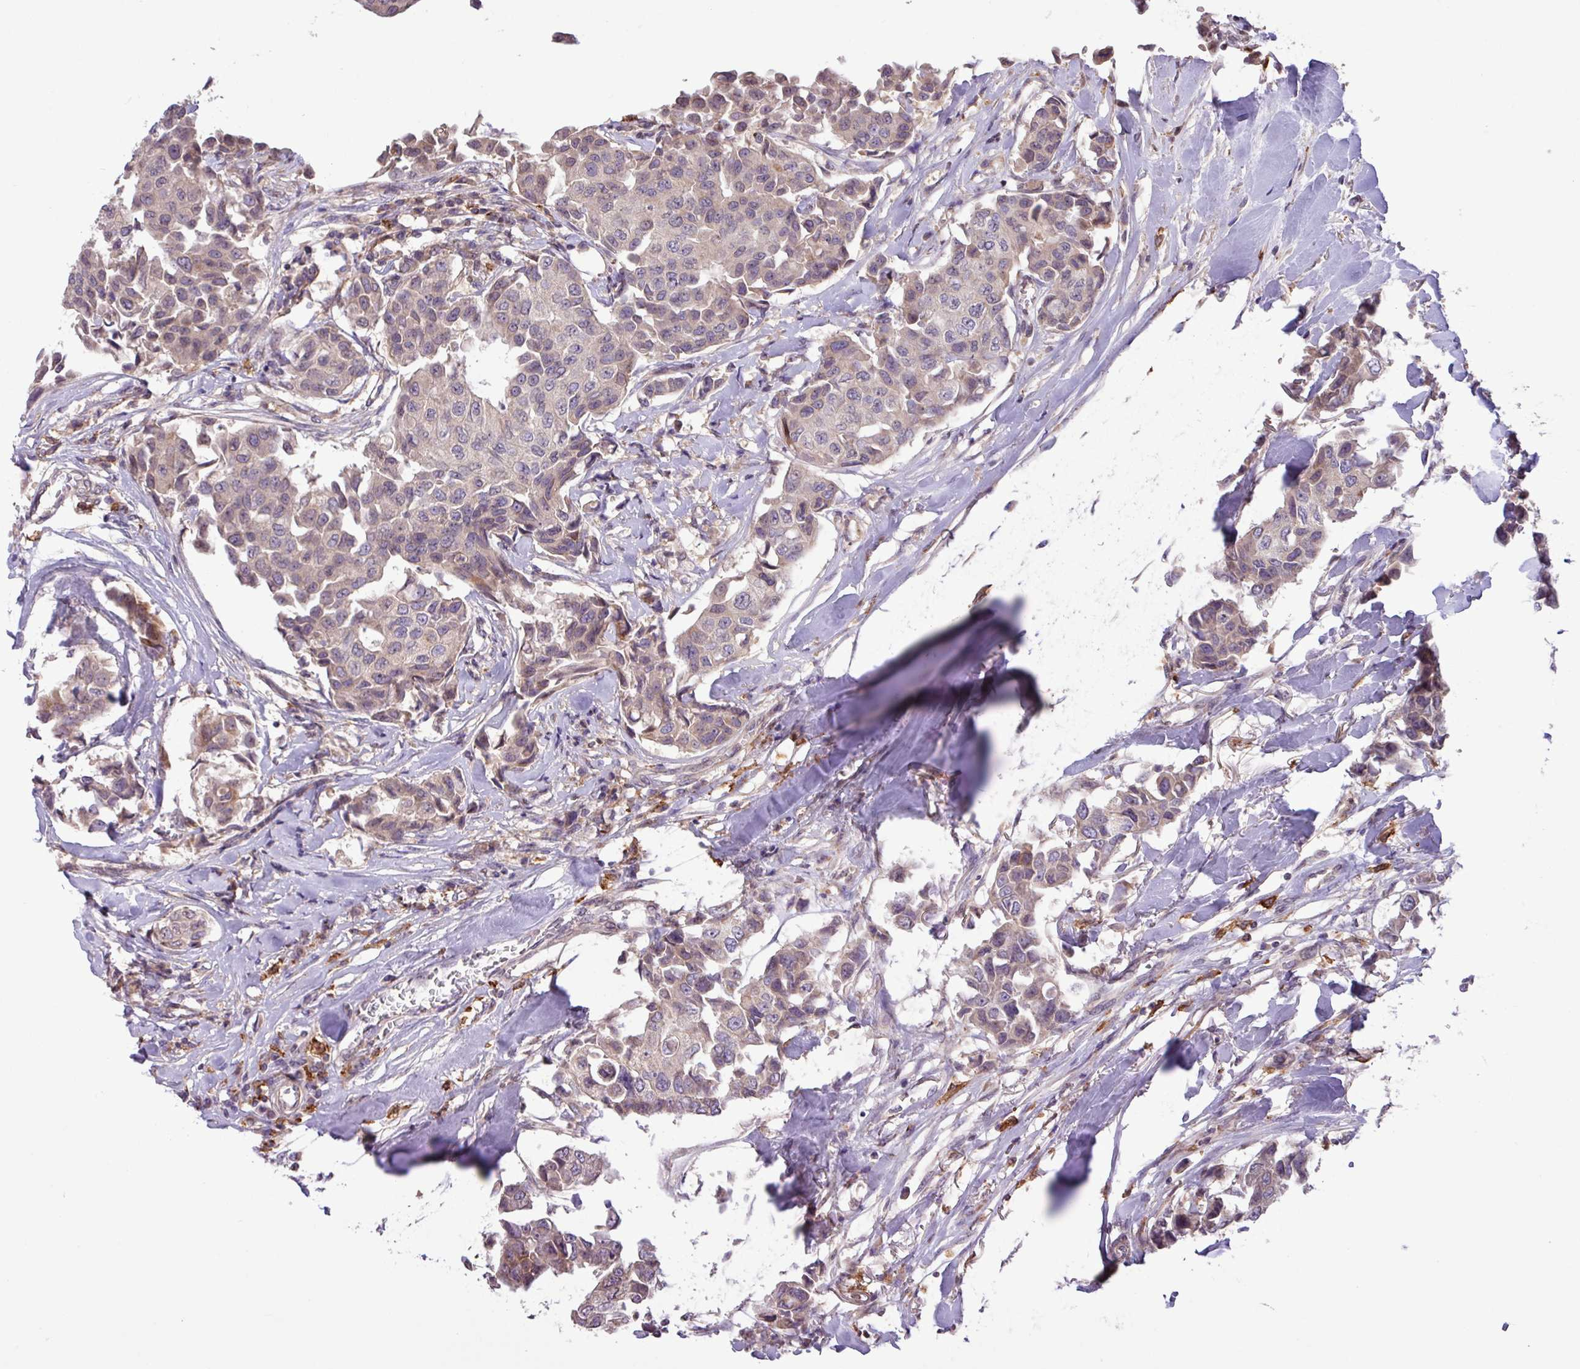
{"staining": {"intensity": "weak", "quantity": "25%-75%", "location": "cytoplasmic/membranous"}, "tissue": "breast cancer", "cell_type": "Tumor cells", "image_type": "cancer", "snomed": [{"axis": "morphology", "description": "Duct carcinoma"}, {"axis": "topography", "description": "Breast"}], "caption": "This is an image of immunohistochemistry (IHC) staining of breast cancer (infiltrating ductal carcinoma), which shows weak expression in the cytoplasmic/membranous of tumor cells.", "gene": "ARHGEF25", "patient": {"sex": "female", "age": 80}}